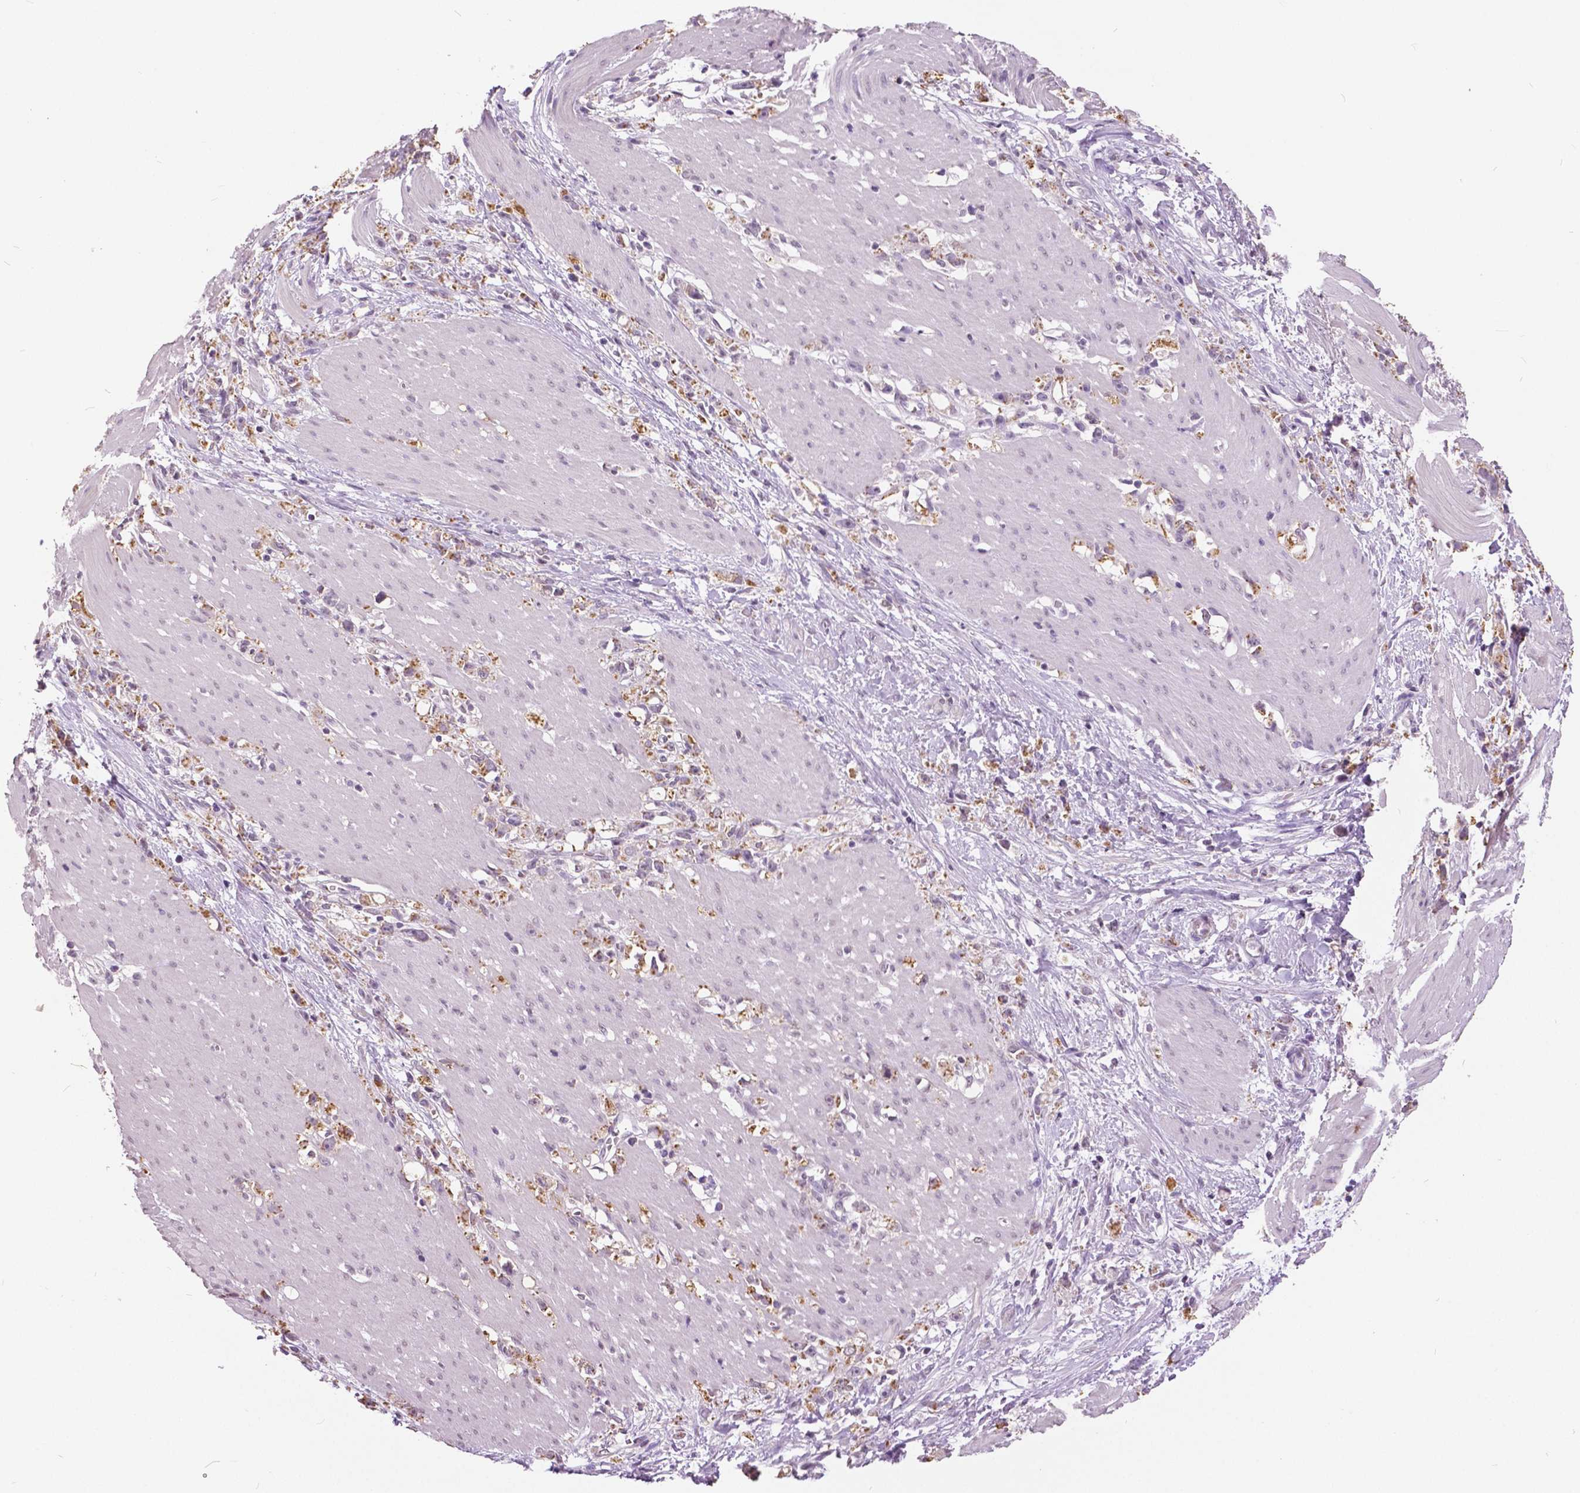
{"staining": {"intensity": "moderate", "quantity": ">75%", "location": "cytoplasmic/membranous"}, "tissue": "stomach cancer", "cell_type": "Tumor cells", "image_type": "cancer", "snomed": [{"axis": "morphology", "description": "Adenocarcinoma, NOS"}, {"axis": "topography", "description": "Stomach"}], "caption": "High-power microscopy captured an IHC image of stomach cancer (adenocarcinoma), revealing moderate cytoplasmic/membranous staining in about >75% of tumor cells. (IHC, brightfield microscopy, high magnification).", "gene": "GRIN2A", "patient": {"sex": "female", "age": 59}}